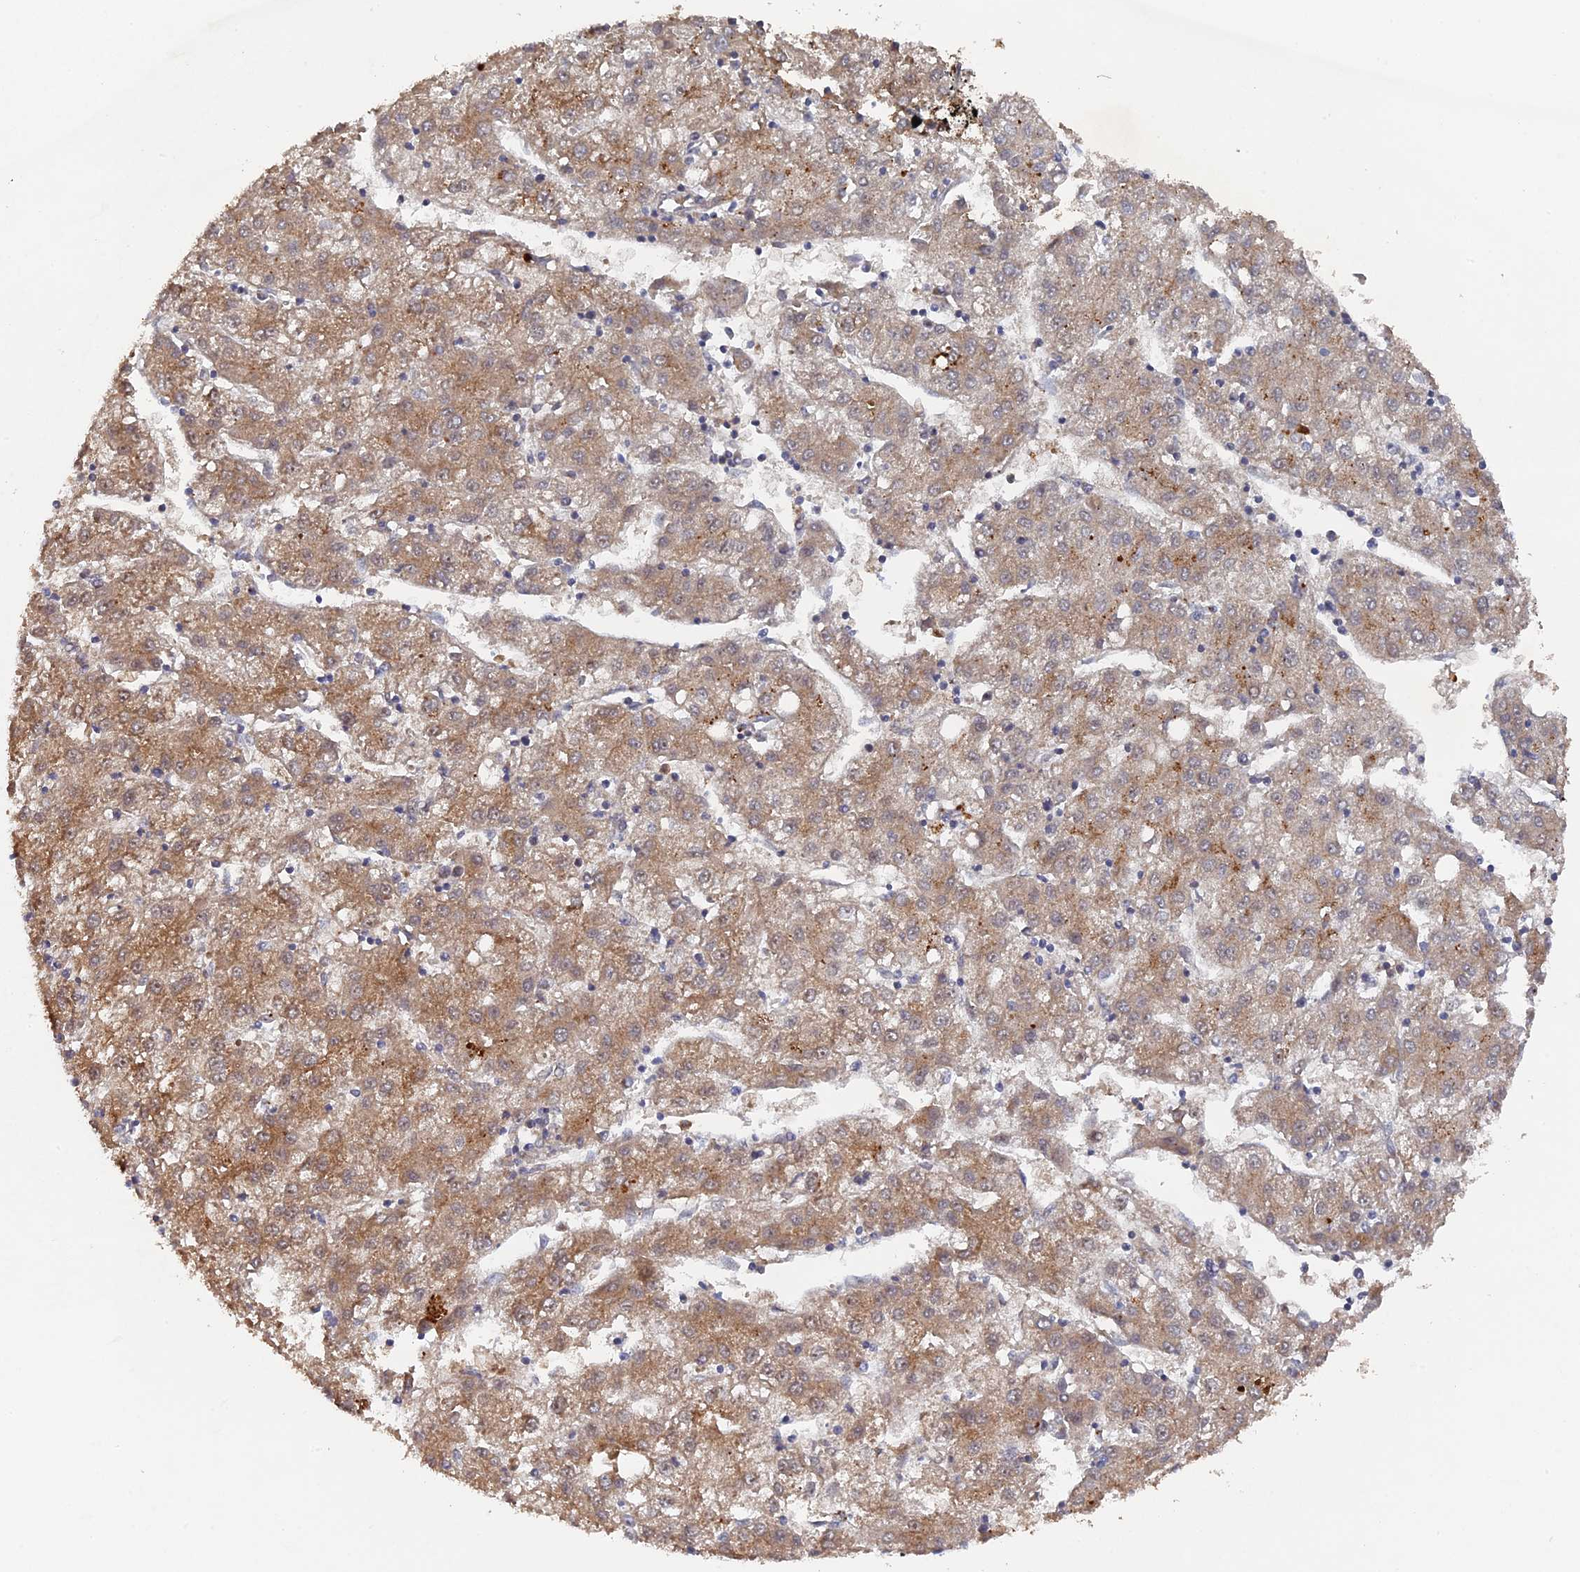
{"staining": {"intensity": "moderate", "quantity": ">75%", "location": "cytoplasmic/membranous"}, "tissue": "liver cancer", "cell_type": "Tumor cells", "image_type": "cancer", "snomed": [{"axis": "morphology", "description": "Carcinoma, Hepatocellular, NOS"}, {"axis": "topography", "description": "Liver"}], "caption": "Liver cancer stained for a protein (brown) shows moderate cytoplasmic/membranous positive positivity in about >75% of tumor cells.", "gene": "VPS37C", "patient": {"sex": "male", "age": 72}}